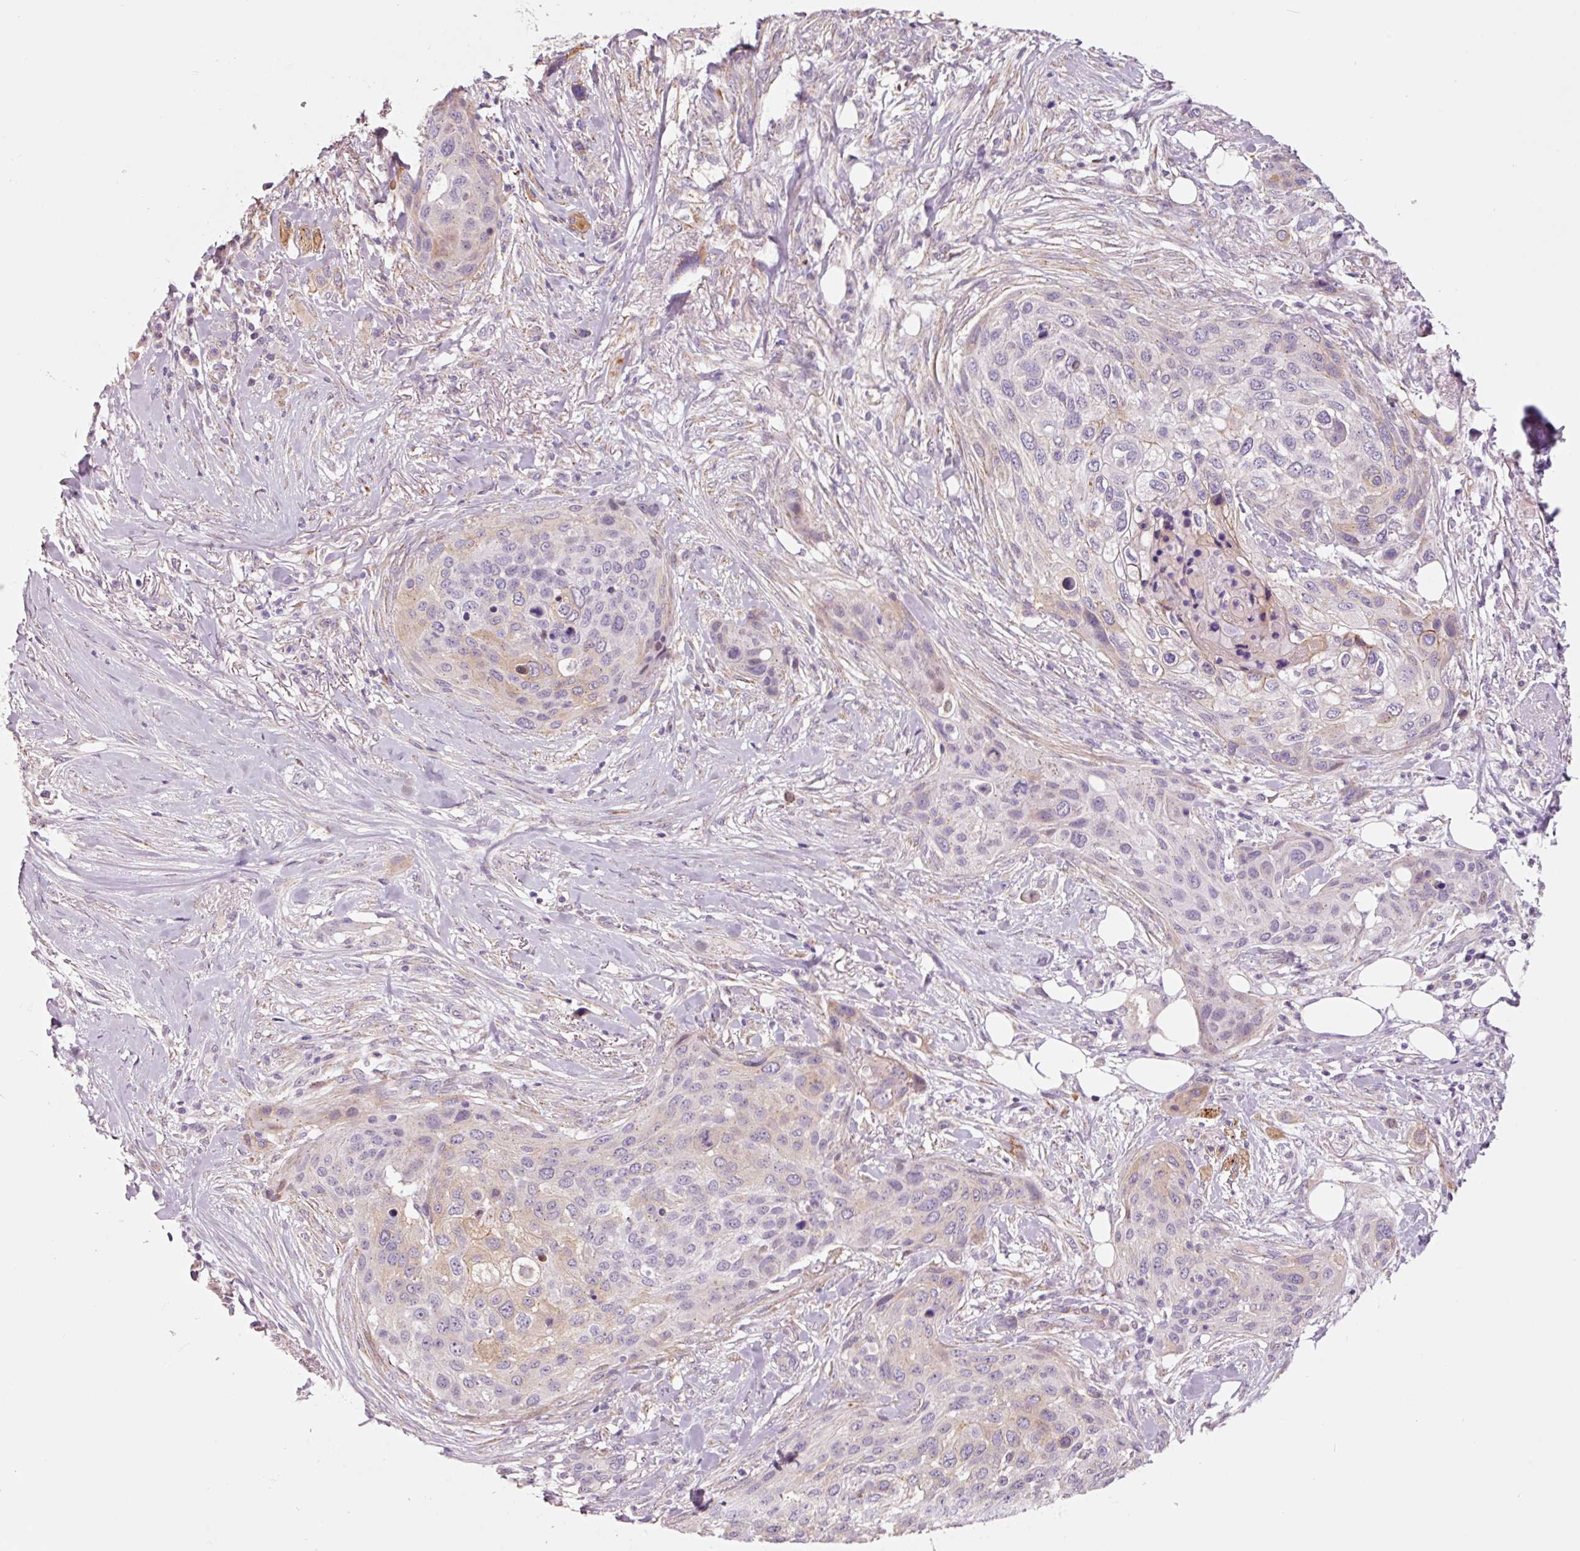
{"staining": {"intensity": "weak", "quantity": "<25%", "location": "cytoplasmic/membranous"}, "tissue": "skin cancer", "cell_type": "Tumor cells", "image_type": "cancer", "snomed": [{"axis": "morphology", "description": "Squamous cell carcinoma, NOS"}, {"axis": "topography", "description": "Skin"}], "caption": "A histopathology image of squamous cell carcinoma (skin) stained for a protein exhibits no brown staining in tumor cells. The staining was performed using DAB (3,3'-diaminobenzidine) to visualize the protein expression in brown, while the nuclei were stained in blue with hematoxylin (Magnification: 20x).", "gene": "DAPP1", "patient": {"sex": "female", "age": 87}}